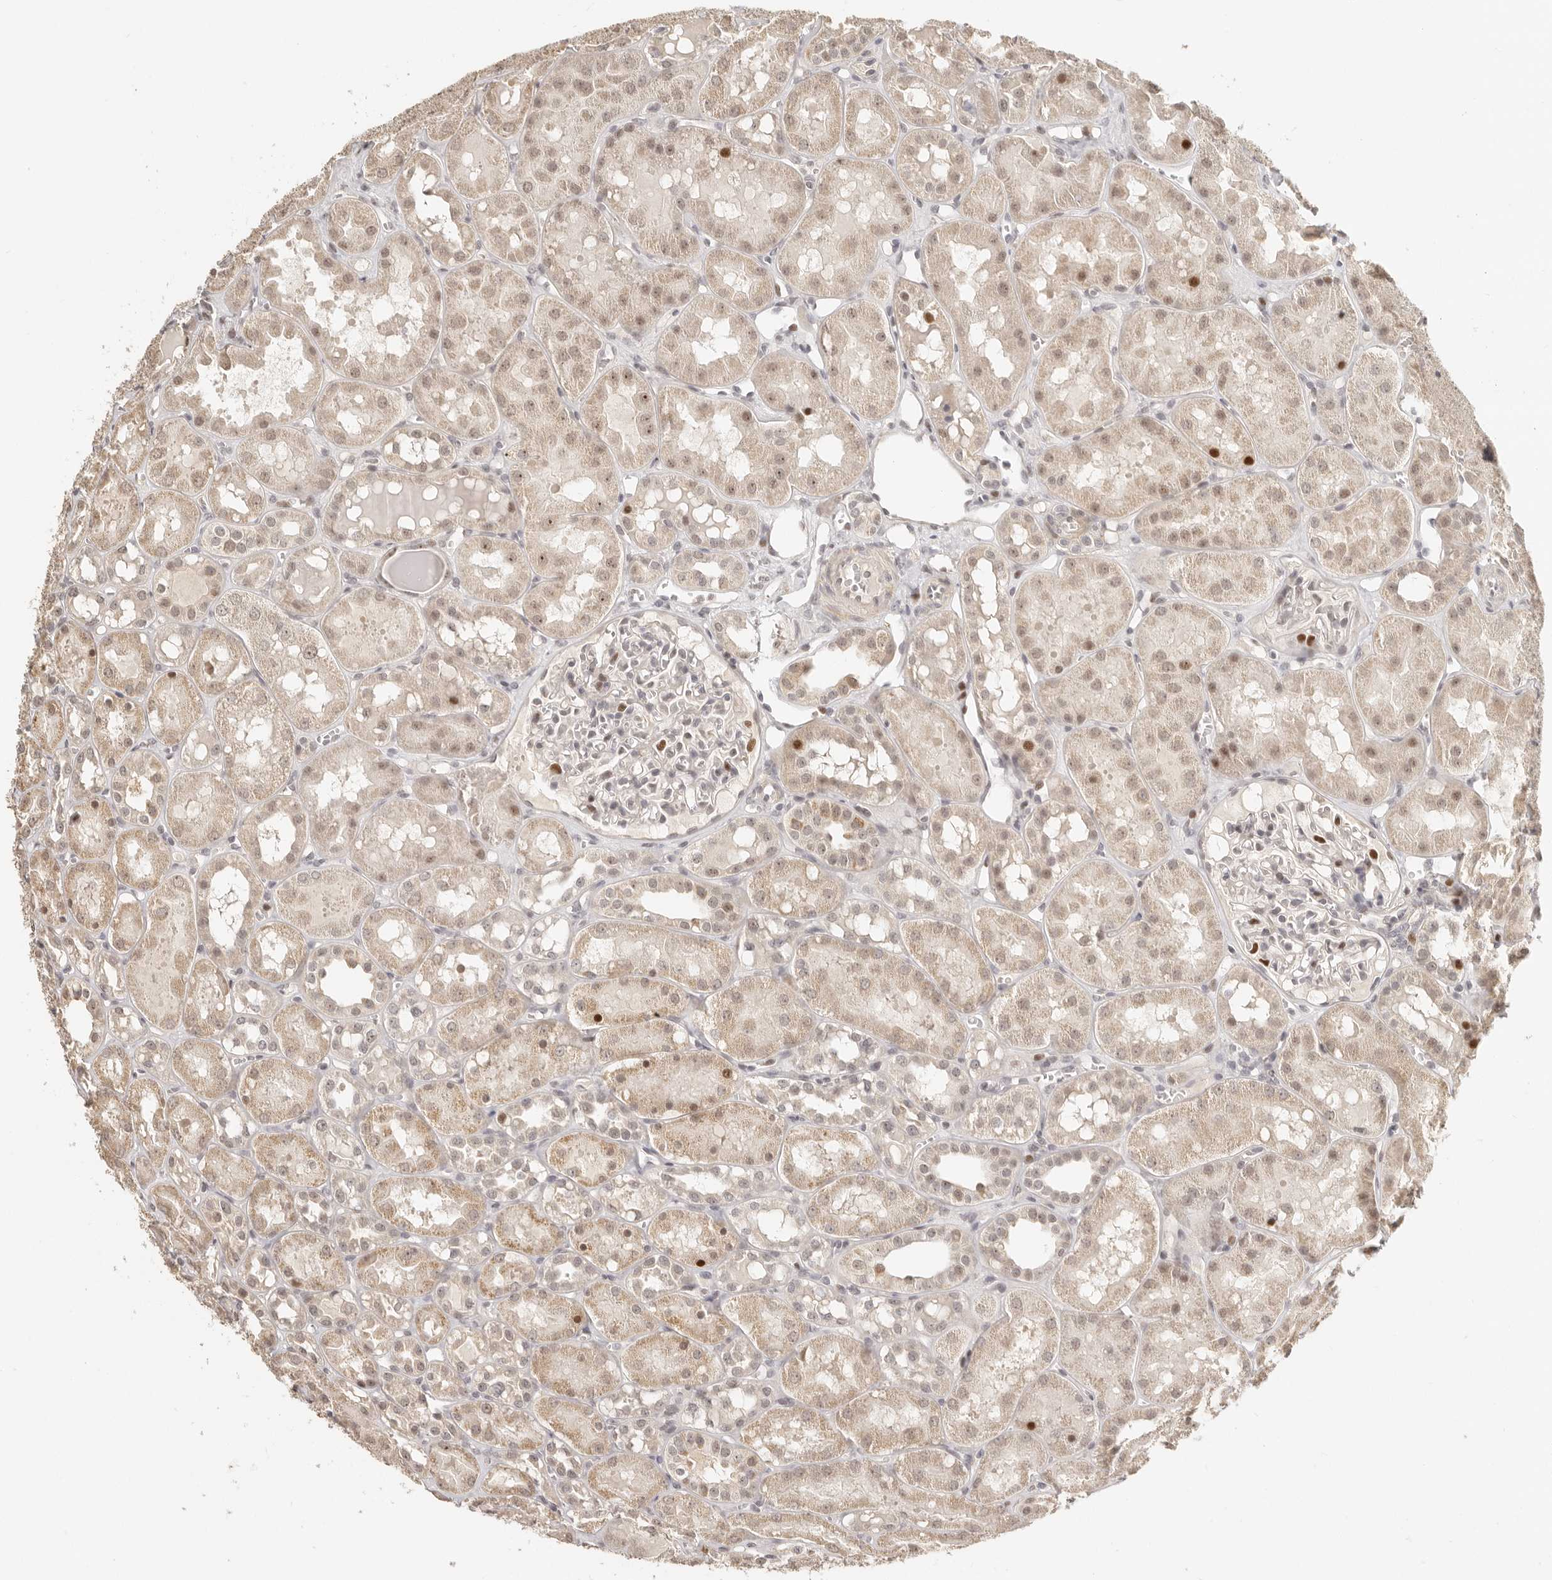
{"staining": {"intensity": "moderate", "quantity": "<25%", "location": "nuclear"}, "tissue": "kidney", "cell_type": "Cells in glomeruli", "image_type": "normal", "snomed": [{"axis": "morphology", "description": "Normal tissue, NOS"}, {"axis": "topography", "description": "Kidney"}], "caption": "The immunohistochemical stain shows moderate nuclear expression in cells in glomeruli of normal kidney.", "gene": "GPBP1L1", "patient": {"sex": "male", "age": 16}}